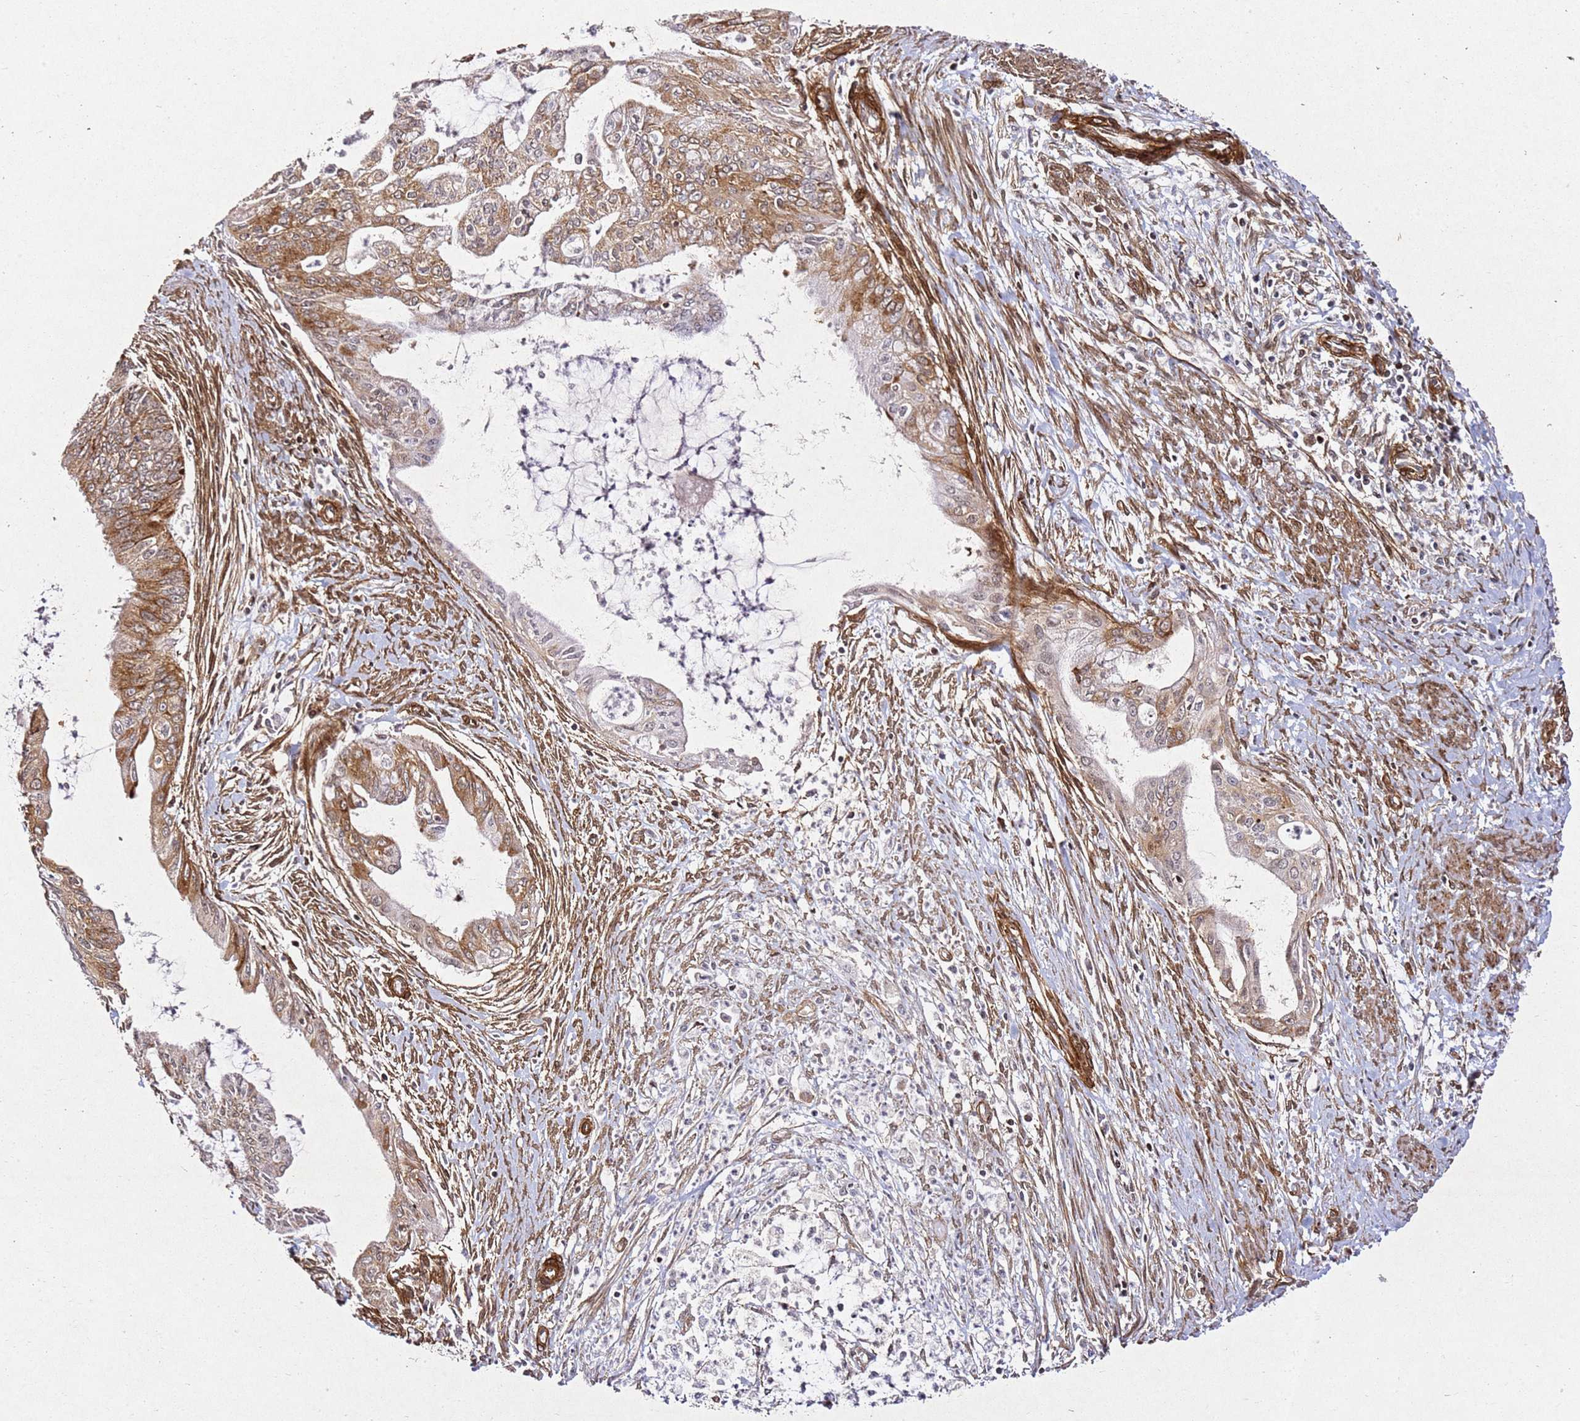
{"staining": {"intensity": "moderate", "quantity": "25%-75%", "location": "cytoplasmic/membranous"}, "tissue": "endometrial cancer", "cell_type": "Tumor cells", "image_type": "cancer", "snomed": [{"axis": "morphology", "description": "Adenocarcinoma, NOS"}, {"axis": "topography", "description": "Endometrium"}], "caption": "Protein staining exhibits moderate cytoplasmic/membranous positivity in about 25%-75% of tumor cells in adenocarcinoma (endometrial). (brown staining indicates protein expression, while blue staining denotes nuclei).", "gene": "ZNF296", "patient": {"sex": "female", "age": 73}}